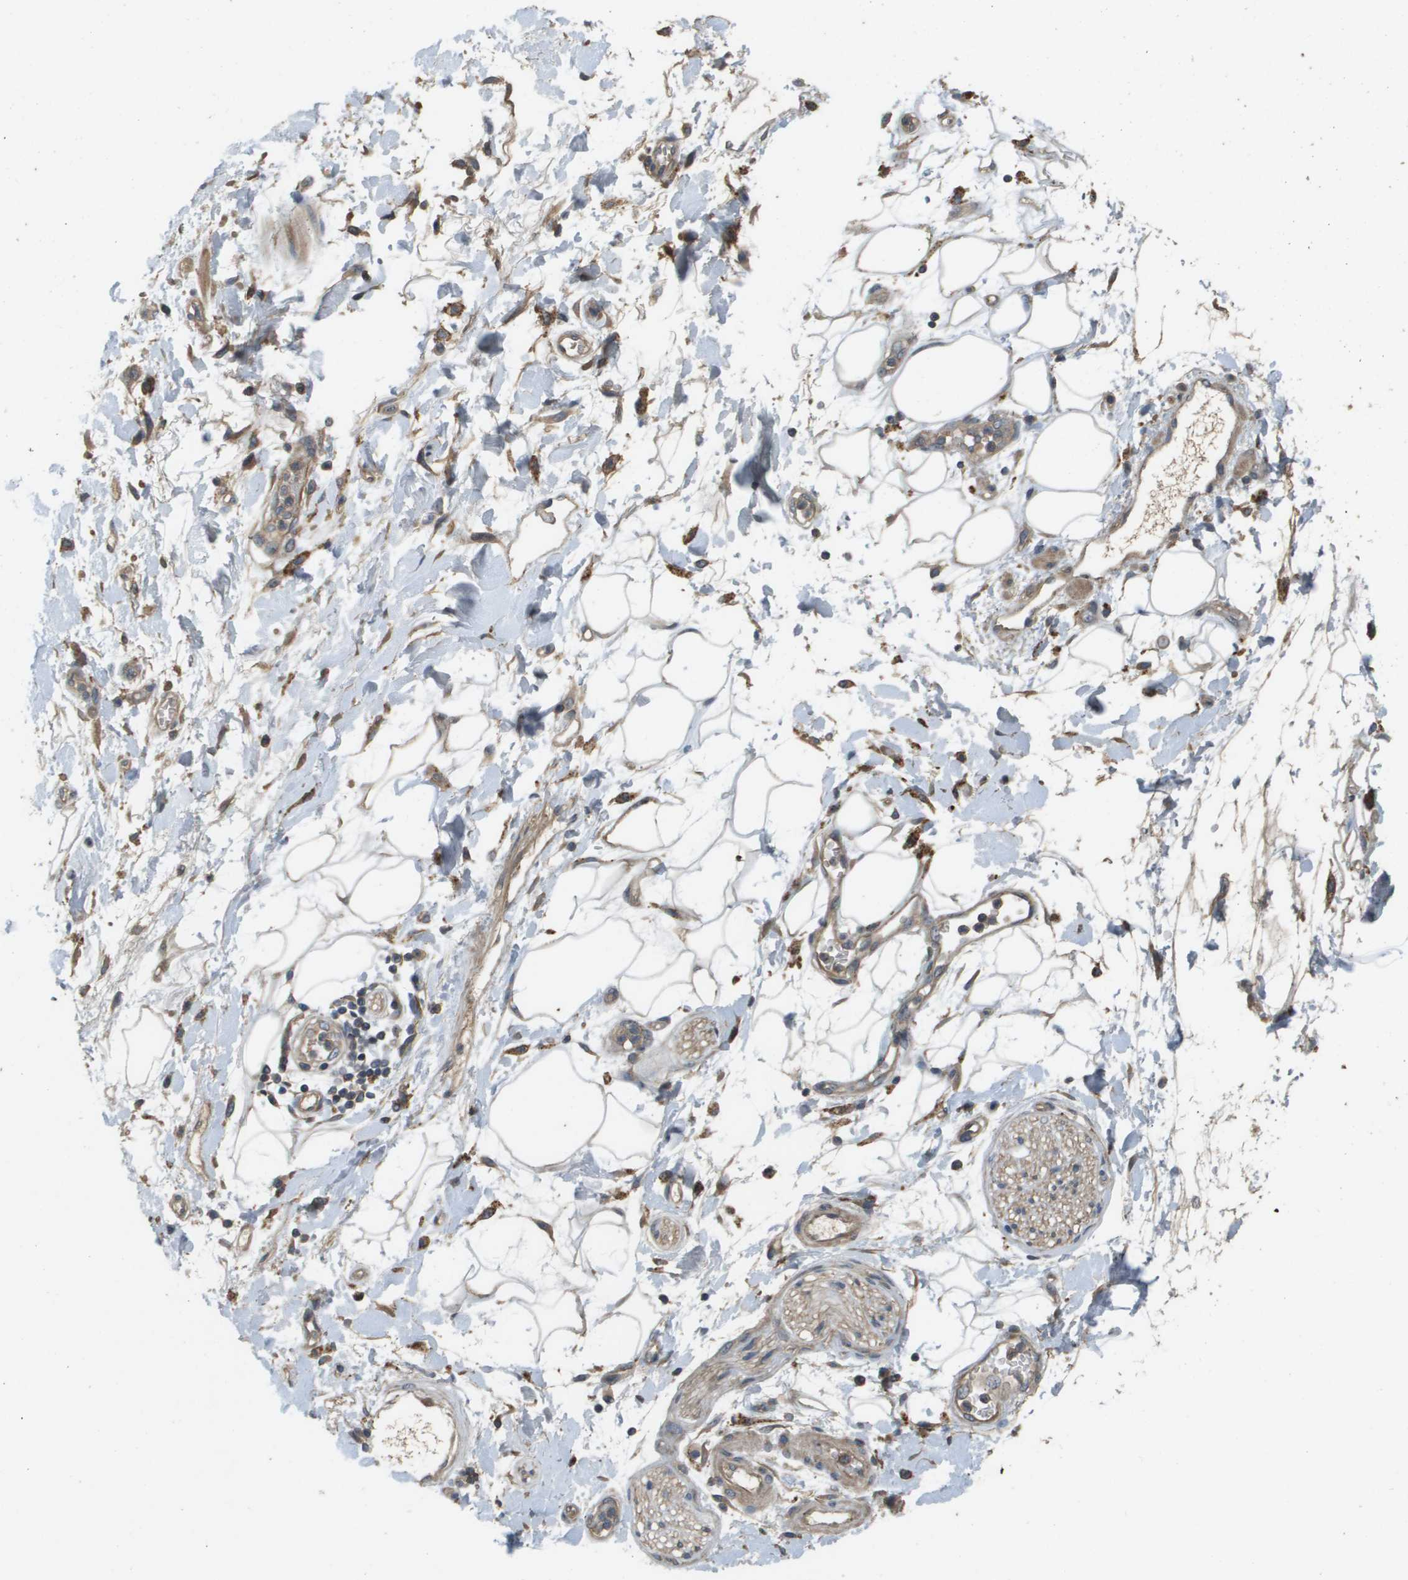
{"staining": {"intensity": "weak", "quantity": "25%-75%", "location": "cytoplasmic/membranous"}, "tissue": "adipose tissue", "cell_type": "Adipocytes", "image_type": "normal", "snomed": [{"axis": "morphology", "description": "Normal tissue, NOS"}, {"axis": "morphology", "description": "Adenocarcinoma, NOS"}, {"axis": "topography", "description": "Duodenum"}, {"axis": "topography", "description": "Peripheral nerve tissue"}], "caption": "A brown stain shows weak cytoplasmic/membranous positivity of a protein in adipocytes of normal adipose tissue. (DAB (3,3'-diaminobenzidine) IHC with brightfield microscopy, high magnification).", "gene": "KRT23", "patient": {"sex": "female", "age": 60}}